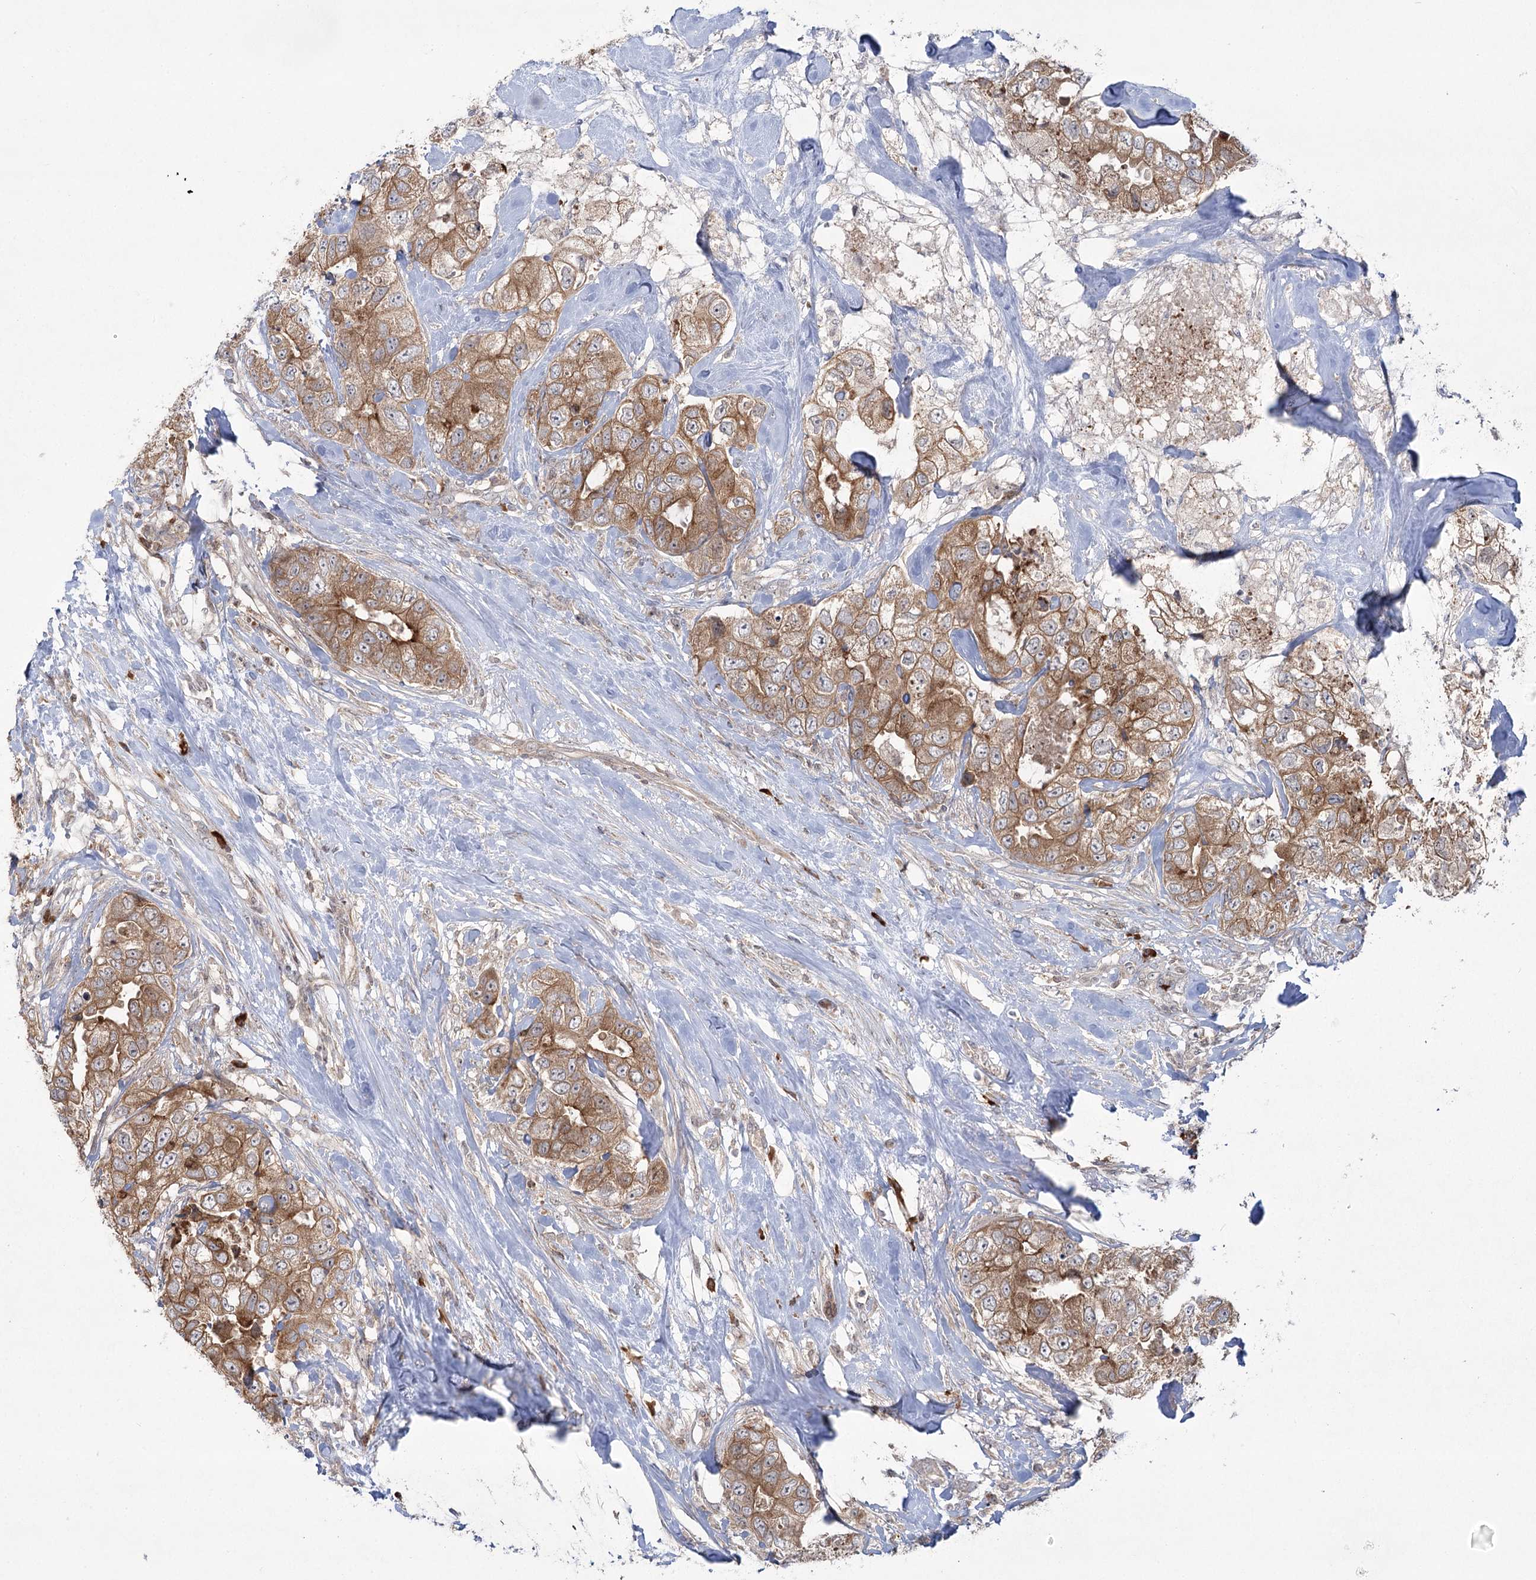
{"staining": {"intensity": "moderate", "quantity": ">75%", "location": "cytoplasmic/membranous"}, "tissue": "breast cancer", "cell_type": "Tumor cells", "image_type": "cancer", "snomed": [{"axis": "morphology", "description": "Duct carcinoma"}, {"axis": "topography", "description": "Breast"}], "caption": "DAB (3,3'-diaminobenzidine) immunohistochemical staining of human infiltrating ductal carcinoma (breast) reveals moderate cytoplasmic/membranous protein expression in approximately >75% of tumor cells. (Brightfield microscopy of DAB IHC at high magnification).", "gene": "SYTL1", "patient": {"sex": "female", "age": 62}}